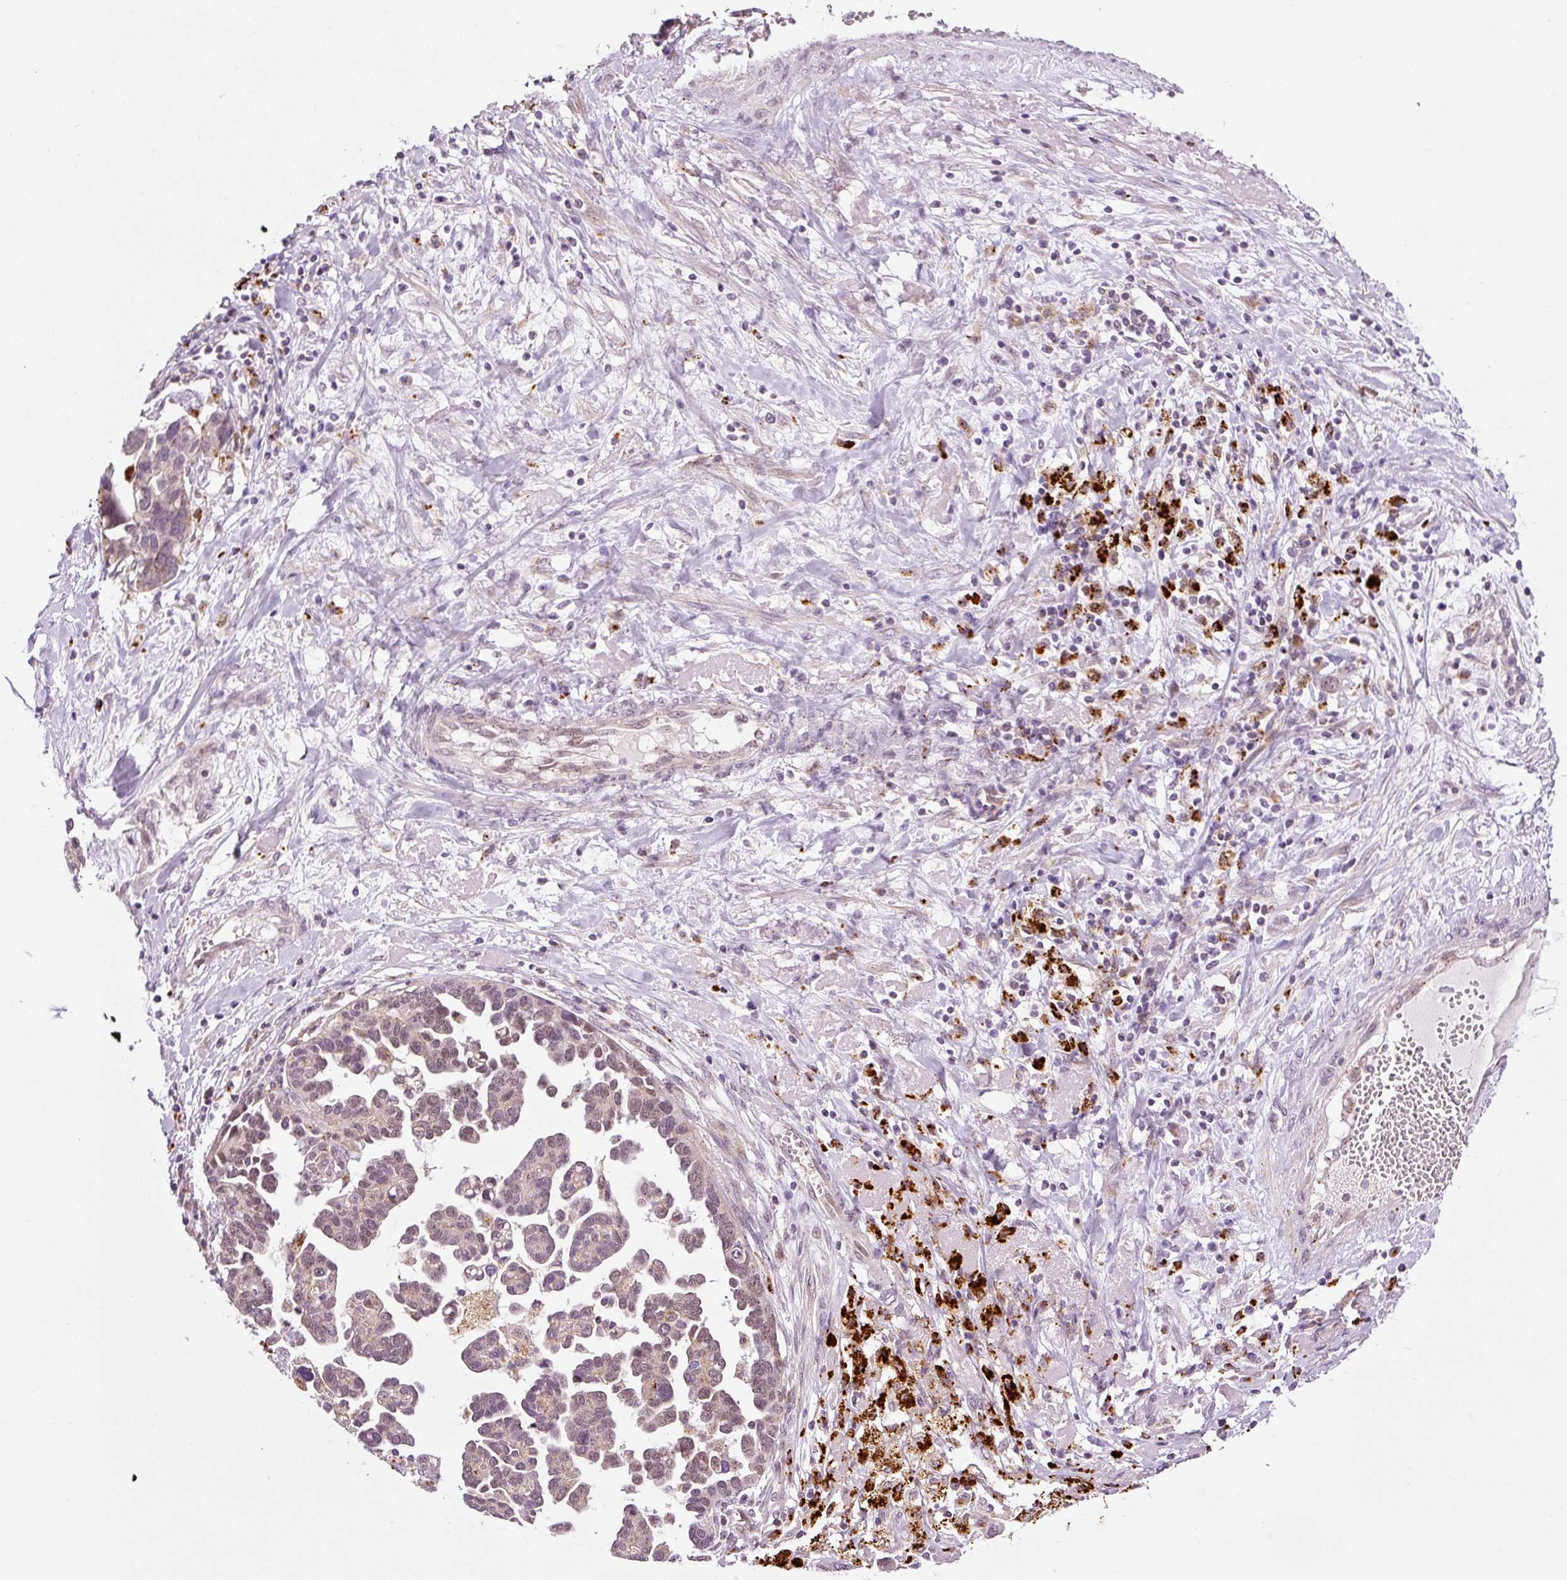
{"staining": {"intensity": "weak", "quantity": "<25%", "location": "cytoplasmic/membranous"}, "tissue": "ovarian cancer", "cell_type": "Tumor cells", "image_type": "cancer", "snomed": [{"axis": "morphology", "description": "Cystadenocarcinoma, serous, NOS"}, {"axis": "topography", "description": "Ovary"}], "caption": "Tumor cells are negative for brown protein staining in serous cystadenocarcinoma (ovarian).", "gene": "ZNF639", "patient": {"sex": "female", "age": 54}}